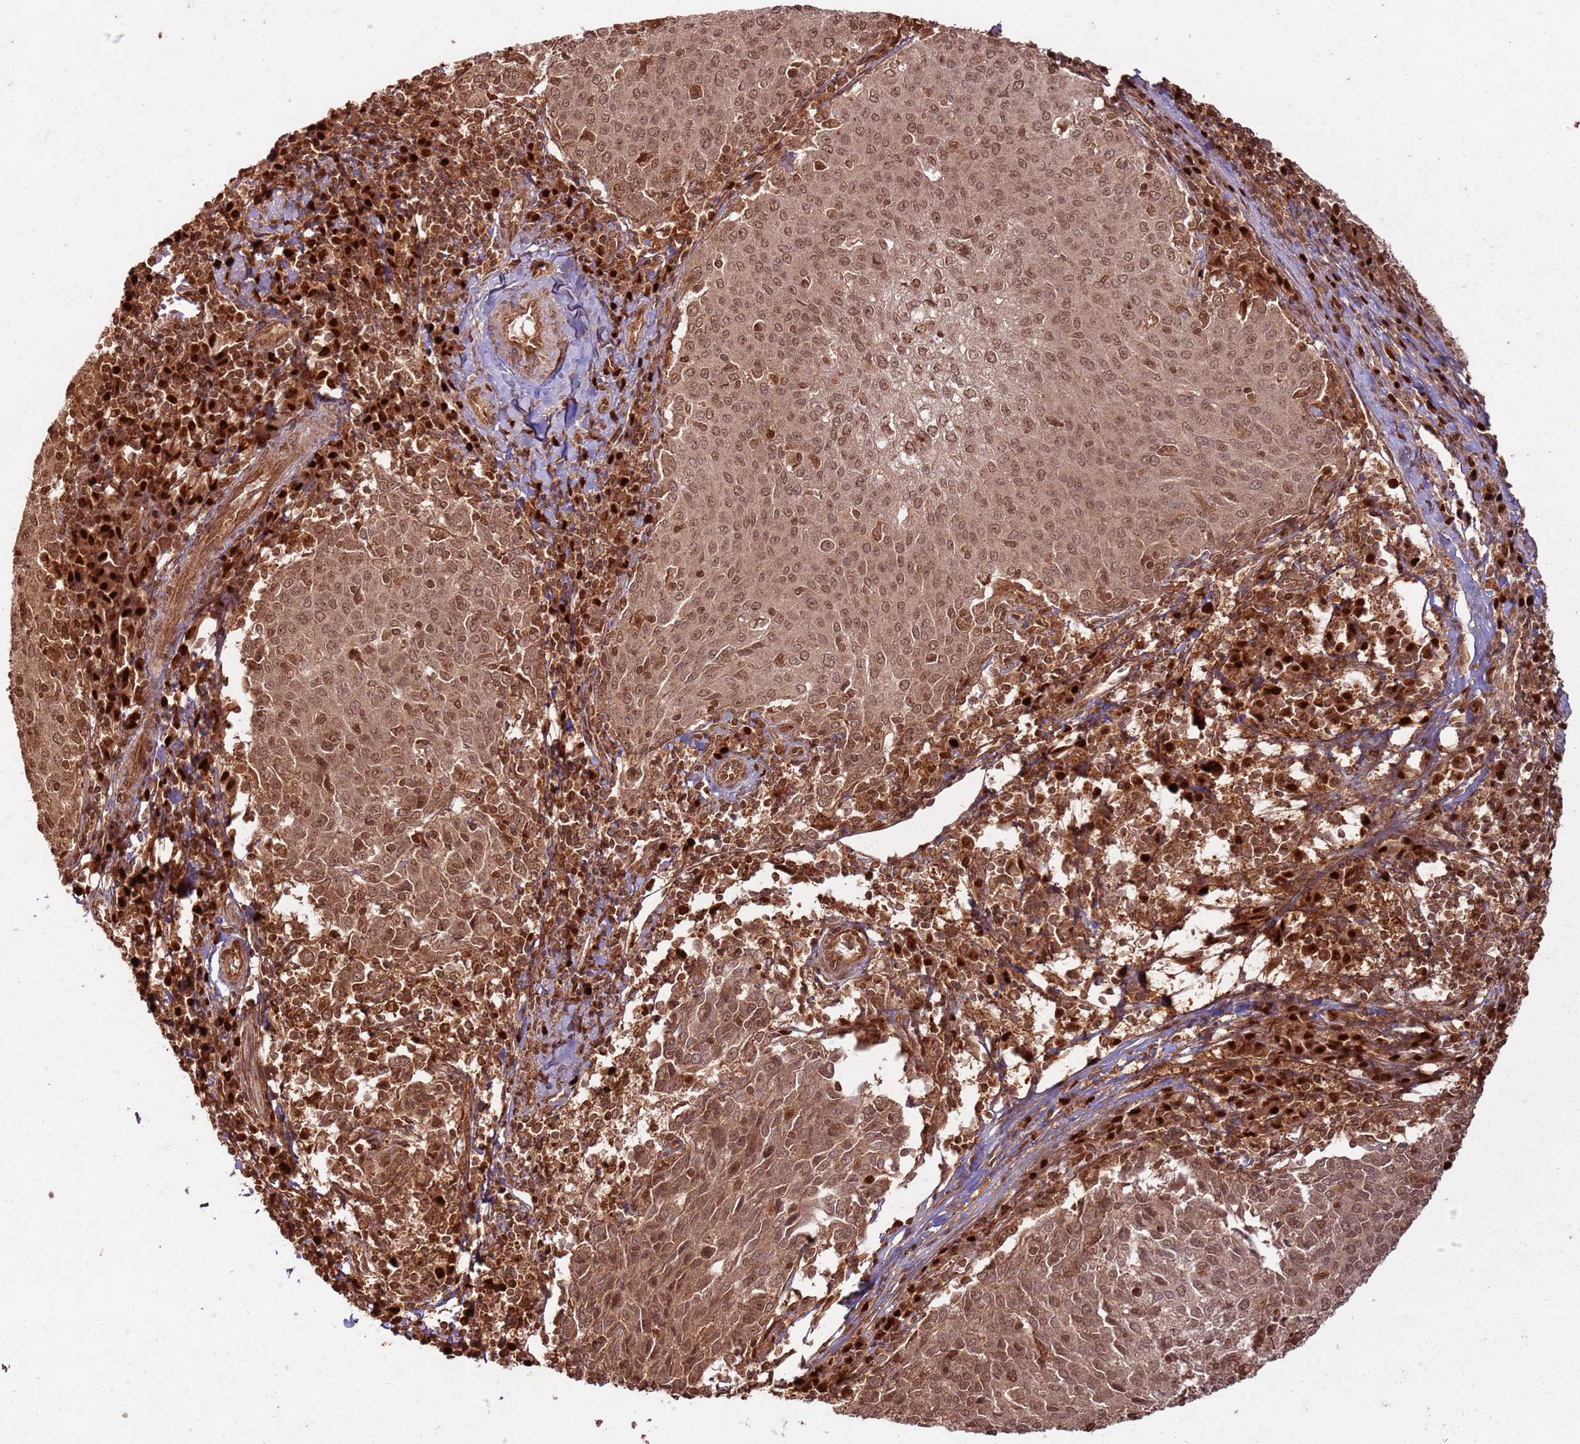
{"staining": {"intensity": "moderate", "quantity": ">75%", "location": "cytoplasmic/membranous,nuclear"}, "tissue": "cervical cancer", "cell_type": "Tumor cells", "image_type": "cancer", "snomed": [{"axis": "morphology", "description": "Squamous cell carcinoma, NOS"}, {"axis": "topography", "description": "Cervix"}], "caption": "This image exhibits IHC staining of human squamous cell carcinoma (cervical), with medium moderate cytoplasmic/membranous and nuclear expression in about >75% of tumor cells.", "gene": "TBC1D13", "patient": {"sex": "female", "age": 46}}